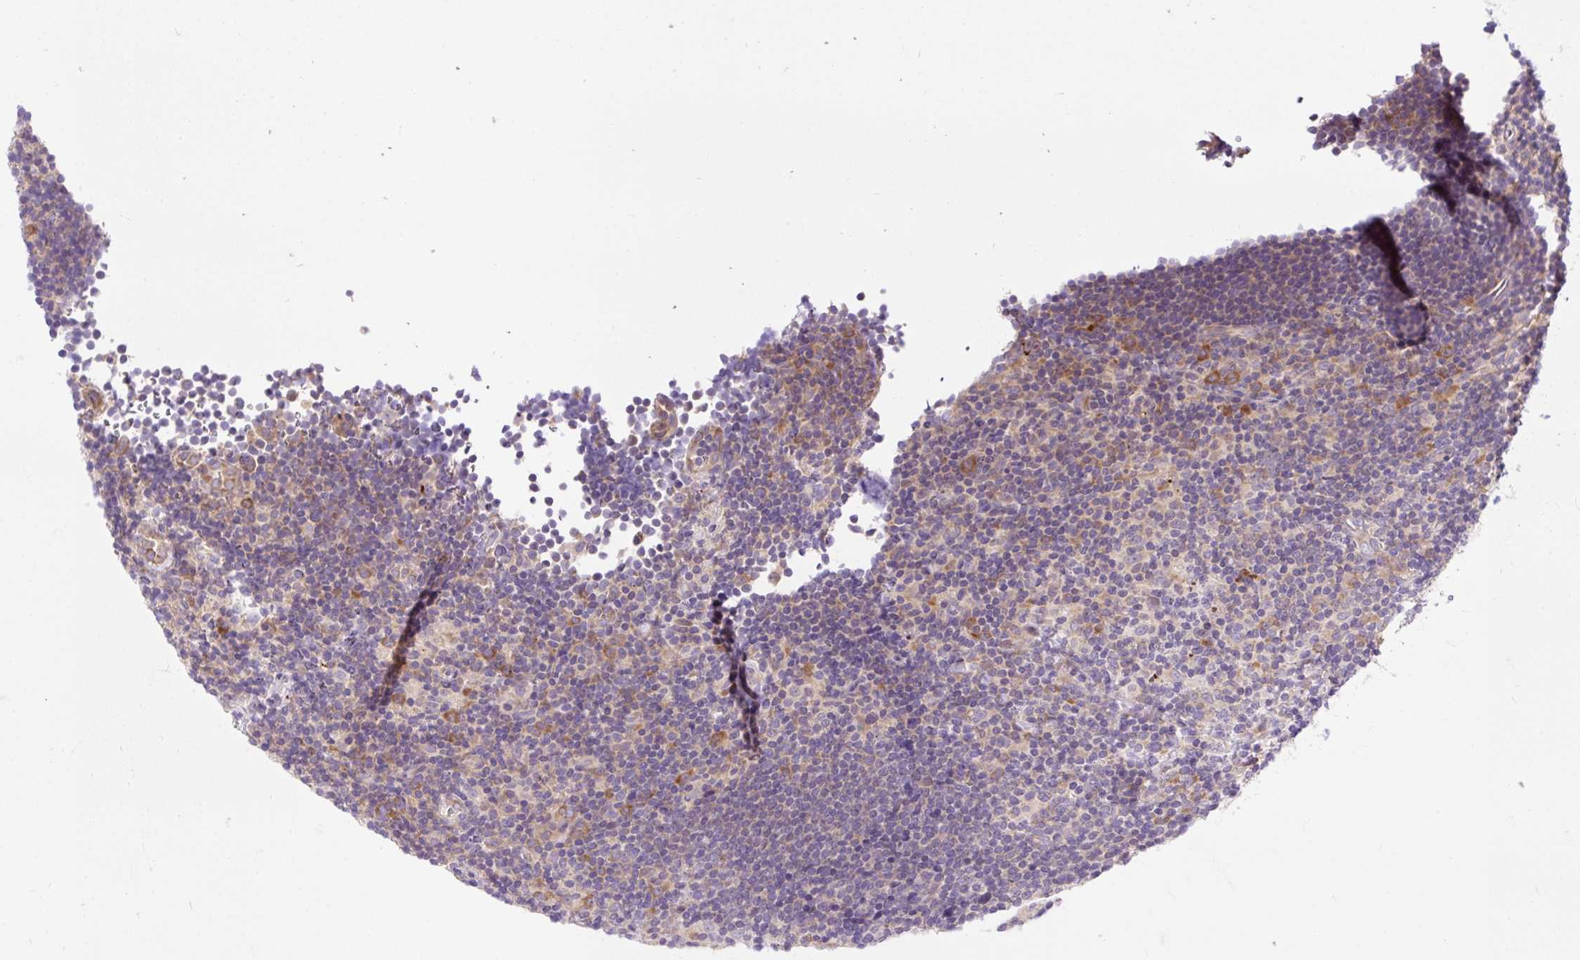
{"staining": {"intensity": "moderate", "quantity": "25%-75%", "location": "cytoplasmic/membranous"}, "tissue": "lymphoma", "cell_type": "Tumor cells", "image_type": "cancer", "snomed": [{"axis": "morphology", "description": "Hodgkin's disease, NOS"}, {"axis": "topography", "description": "Lymph node"}], "caption": "This histopathology image shows lymphoma stained with immunohistochemistry (IHC) to label a protein in brown. The cytoplasmic/membranous of tumor cells show moderate positivity for the protein. Nuclei are counter-stained blue.", "gene": "GPR45", "patient": {"sex": "female", "age": 57}}